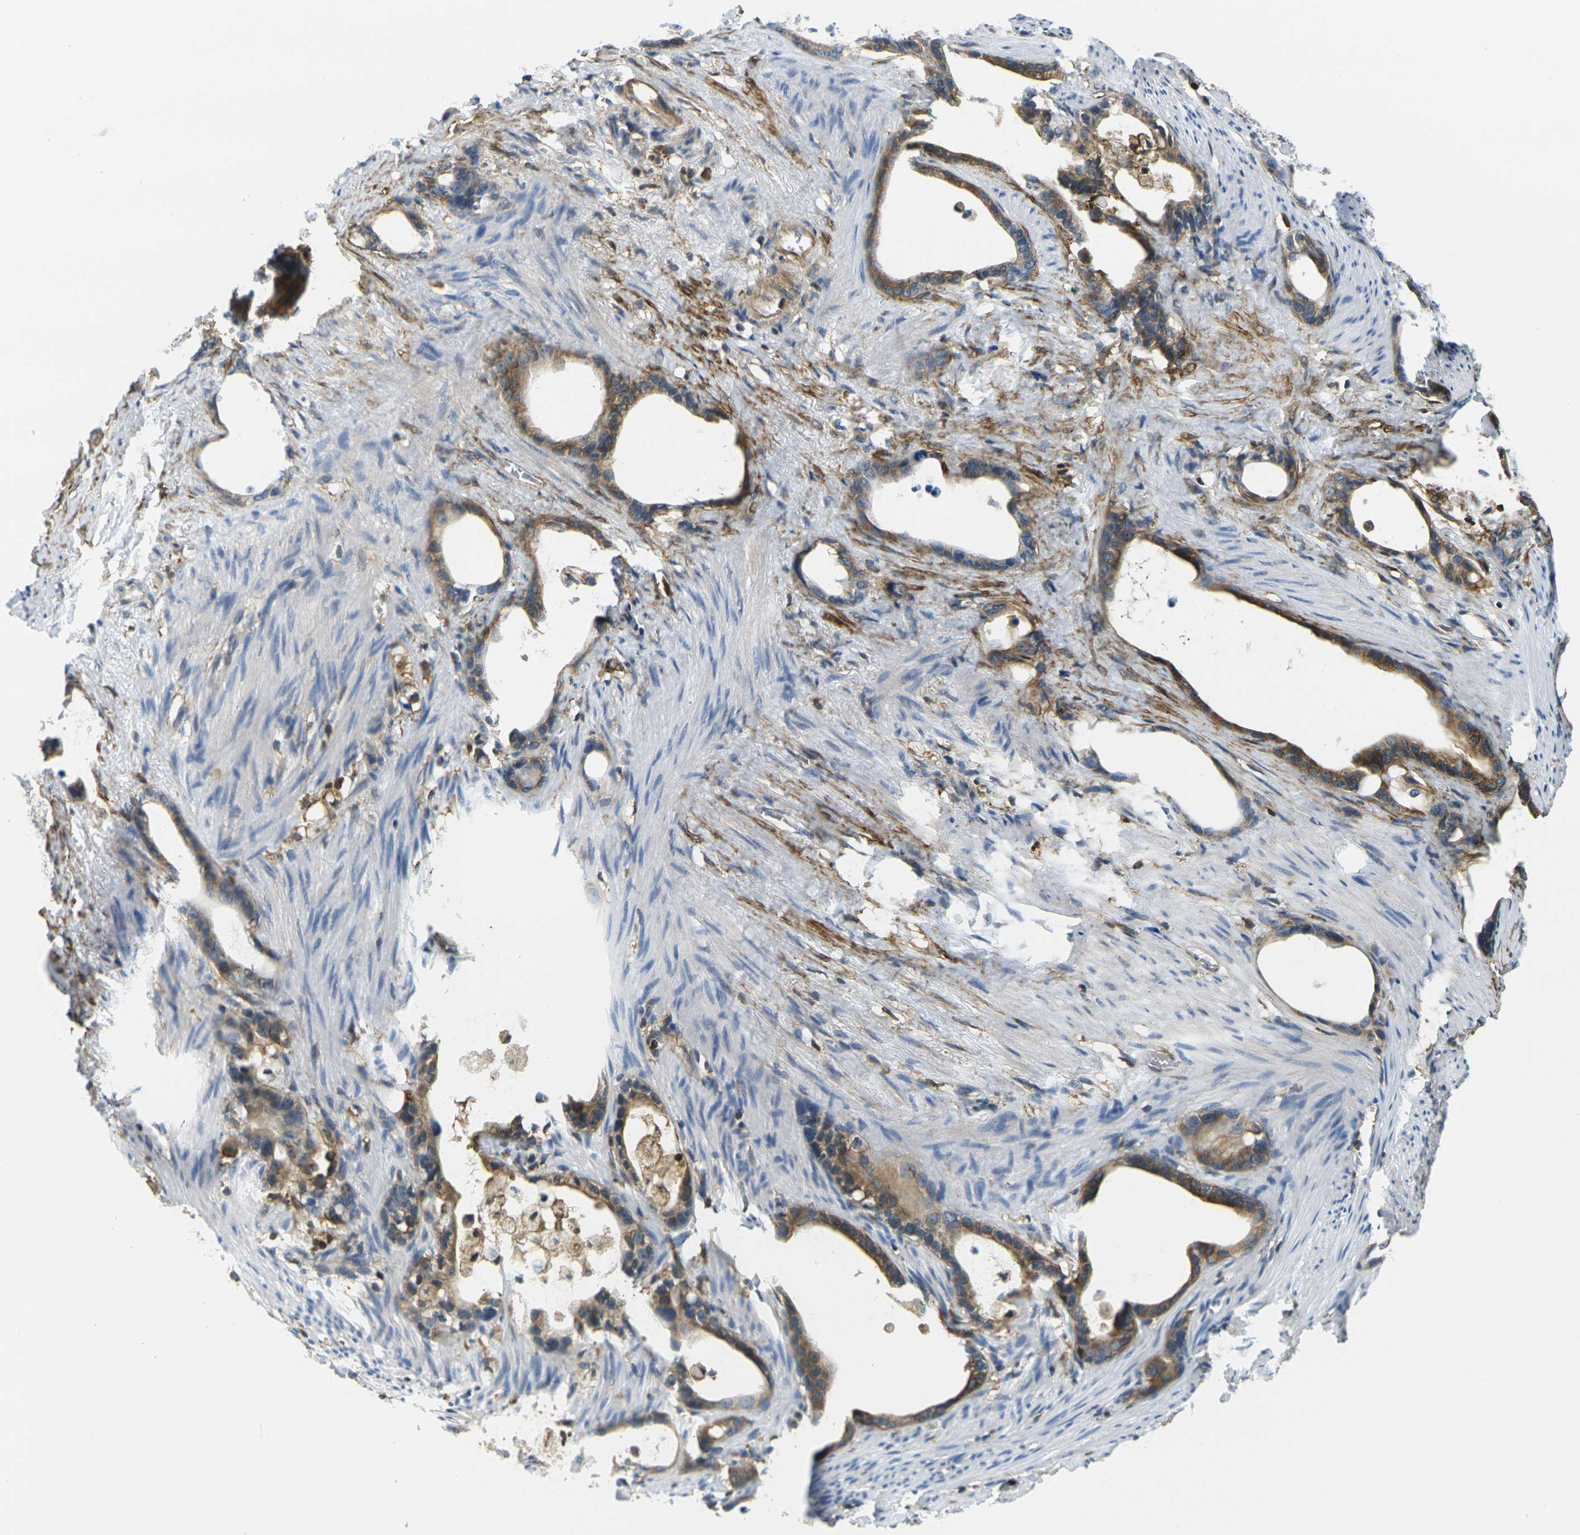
{"staining": {"intensity": "moderate", "quantity": "25%-75%", "location": "cytoplasmic/membranous"}, "tissue": "stomach cancer", "cell_type": "Tumor cells", "image_type": "cancer", "snomed": [{"axis": "morphology", "description": "Adenocarcinoma, NOS"}, {"axis": "topography", "description": "Stomach"}], "caption": "A high-resolution micrograph shows IHC staining of stomach cancer (adenocarcinoma), which displays moderate cytoplasmic/membranous positivity in about 25%-75% of tumor cells. Nuclei are stained in blue.", "gene": "LASP1", "patient": {"sex": "female", "age": 75}}